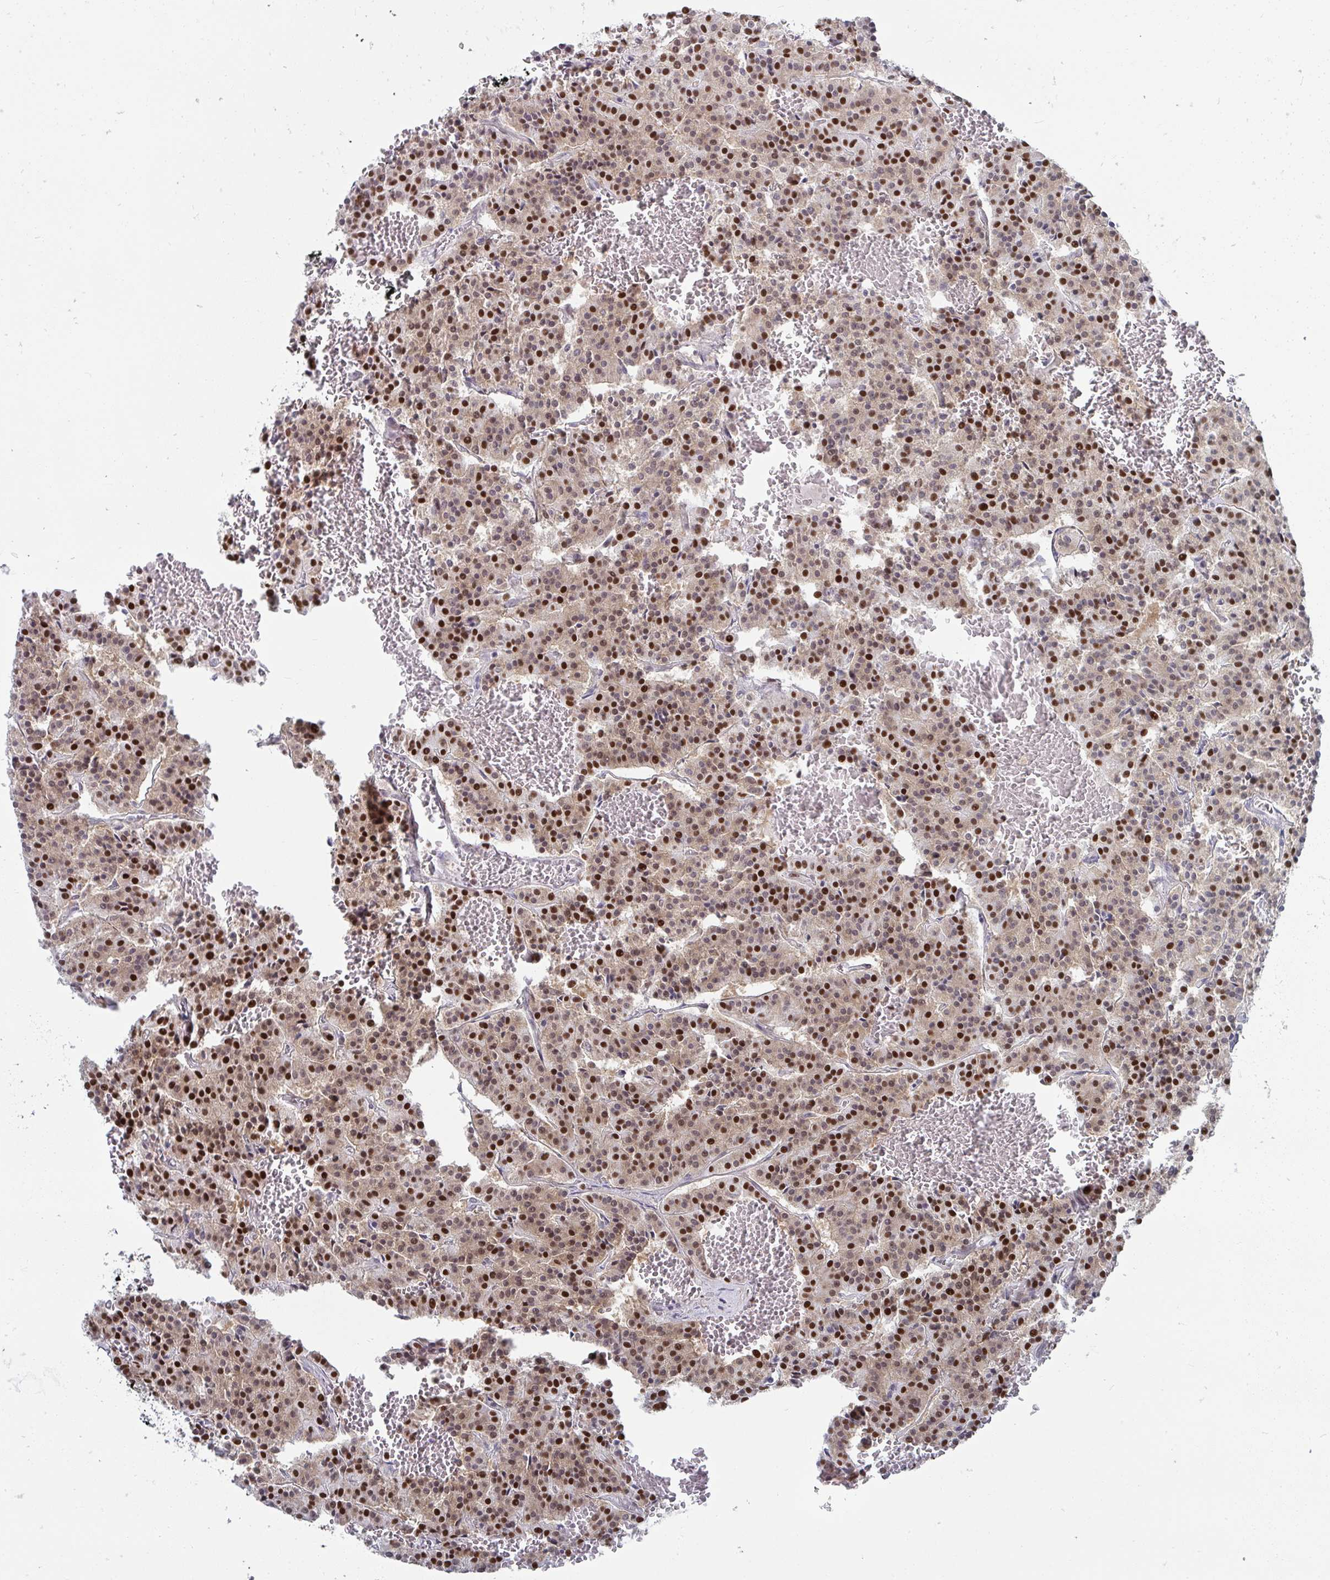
{"staining": {"intensity": "strong", "quantity": "25%-75%", "location": "nuclear"}, "tissue": "carcinoid", "cell_type": "Tumor cells", "image_type": "cancer", "snomed": [{"axis": "morphology", "description": "Carcinoid, malignant, NOS"}, {"axis": "topography", "description": "Lung"}], "caption": "This micrograph shows IHC staining of human malignant carcinoid, with high strong nuclear positivity in about 25%-75% of tumor cells.", "gene": "JDP2", "patient": {"sex": "male", "age": 70}}